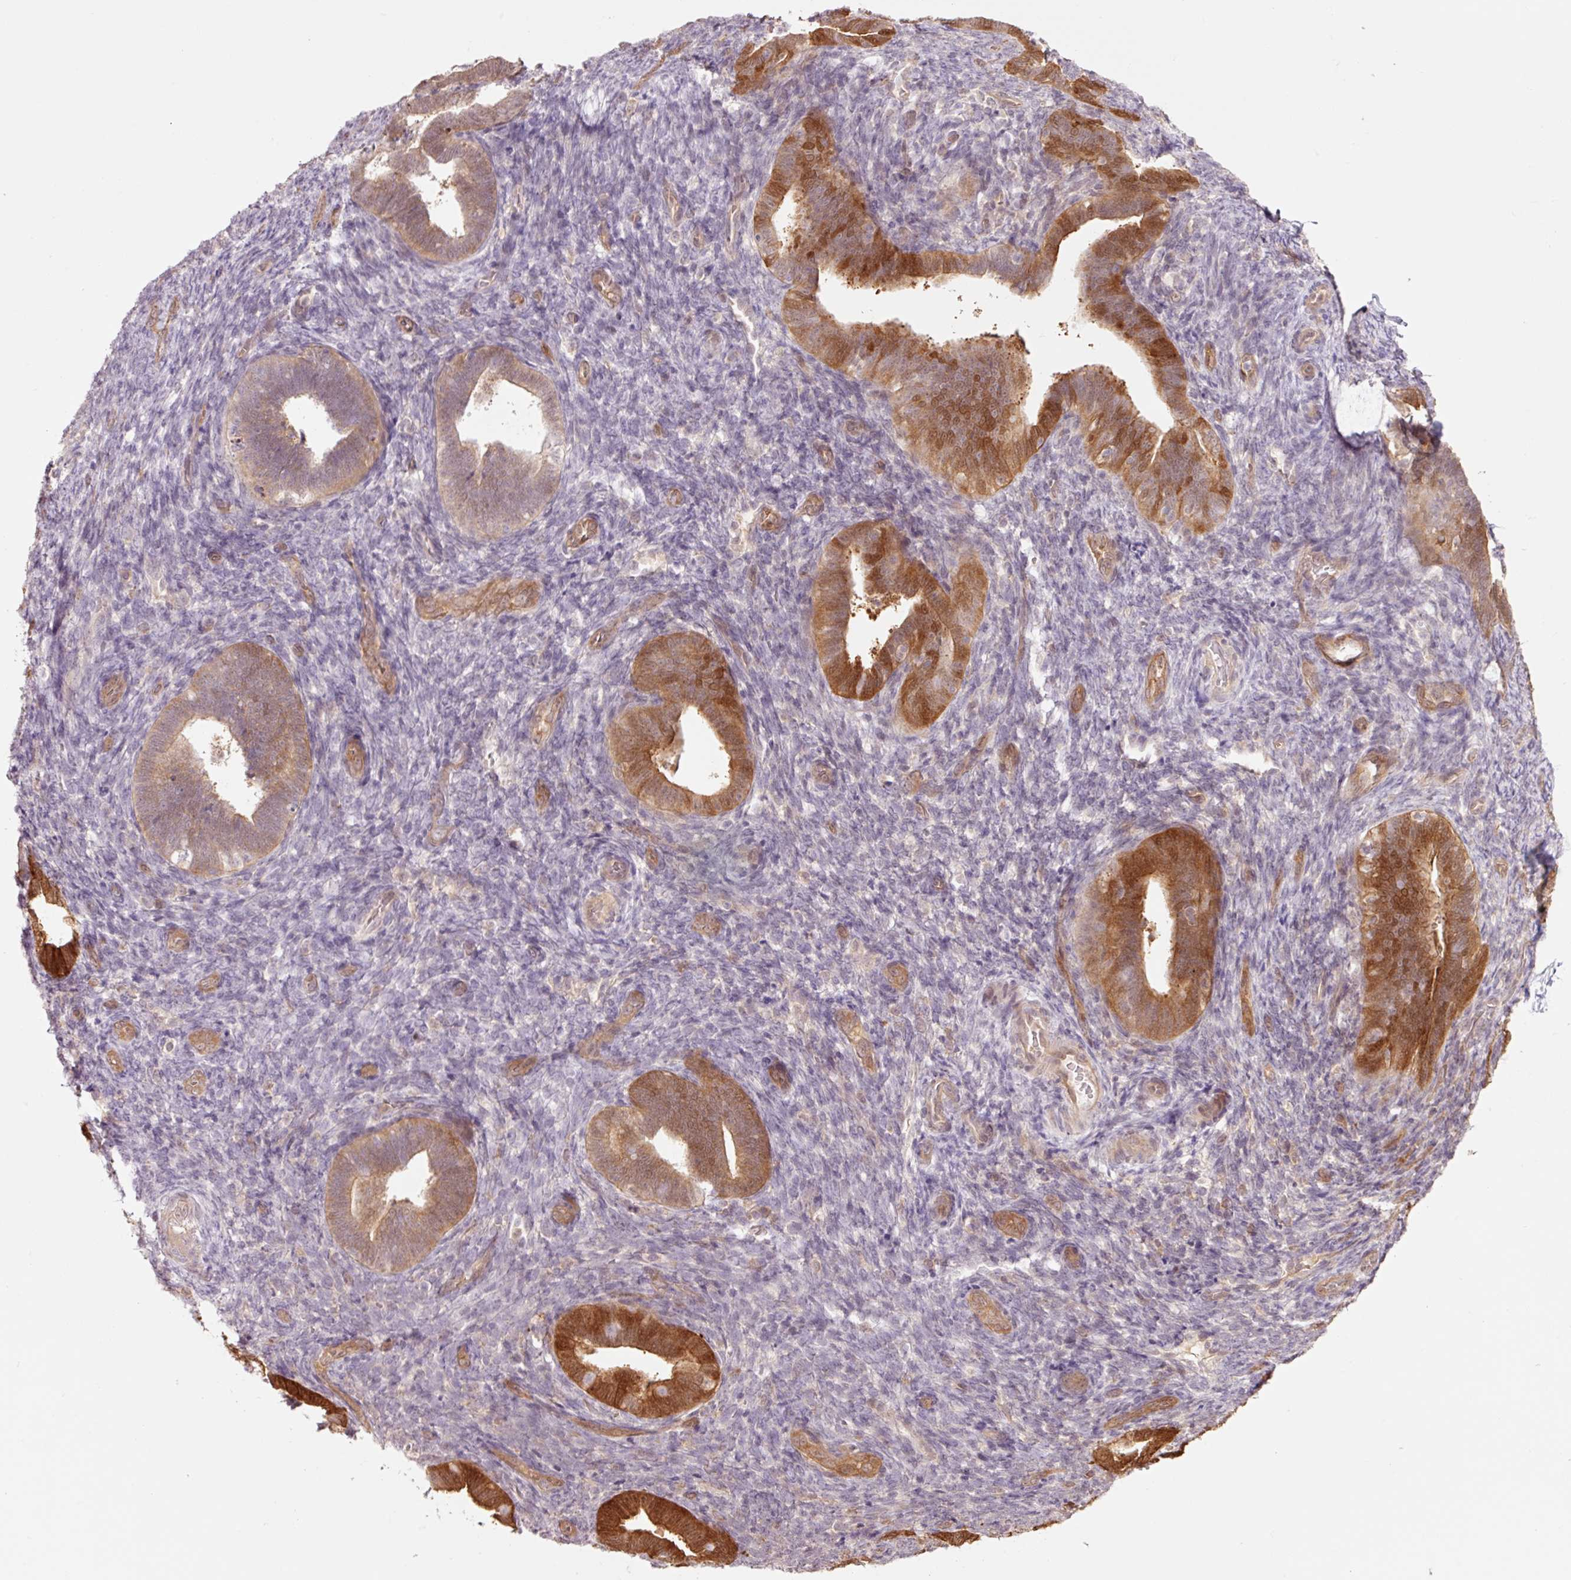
{"staining": {"intensity": "moderate", "quantity": "<25%", "location": "nuclear"}, "tissue": "endometrium", "cell_type": "Cells in endometrial stroma", "image_type": "normal", "snomed": [{"axis": "morphology", "description": "Normal tissue, NOS"}, {"axis": "topography", "description": "Endometrium"}], "caption": "A brown stain shows moderate nuclear expression of a protein in cells in endometrial stroma of normal endometrium. The protein is stained brown, and the nuclei are stained in blue (DAB (3,3'-diaminobenzidine) IHC with brightfield microscopy, high magnification).", "gene": "FBXL14", "patient": {"sex": "female", "age": 34}}